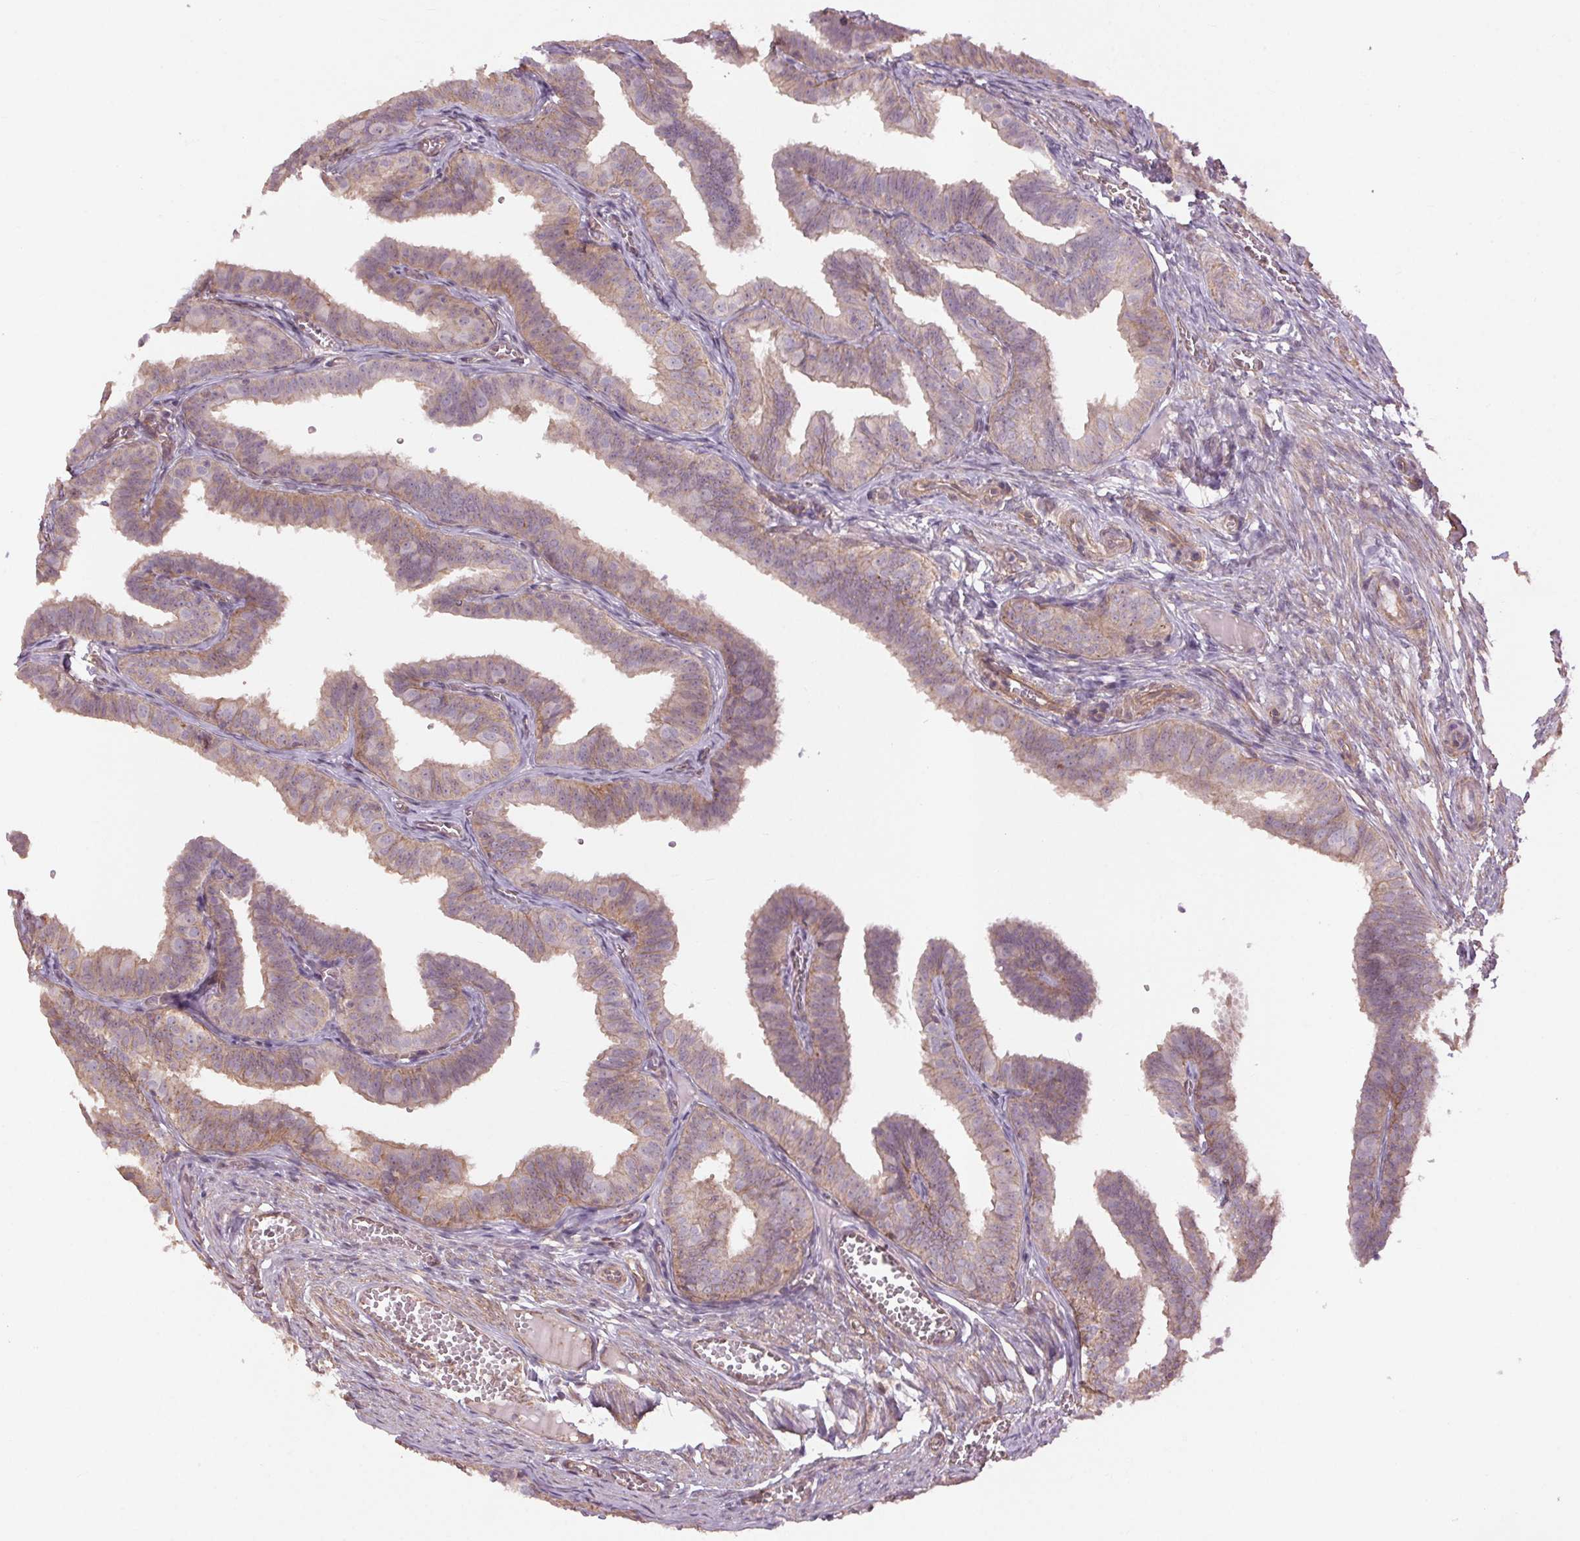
{"staining": {"intensity": "weak", "quantity": ">75%", "location": "cytoplasmic/membranous"}, "tissue": "fallopian tube", "cell_type": "Glandular cells", "image_type": "normal", "snomed": [{"axis": "morphology", "description": "Normal tissue, NOS"}, {"axis": "topography", "description": "Fallopian tube"}], "caption": "Weak cytoplasmic/membranous staining is present in about >75% of glandular cells in benign fallopian tube. (Brightfield microscopy of DAB IHC at high magnification).", "gene": "CCSER1", "patient": {"sex": "female", "age": 25}}